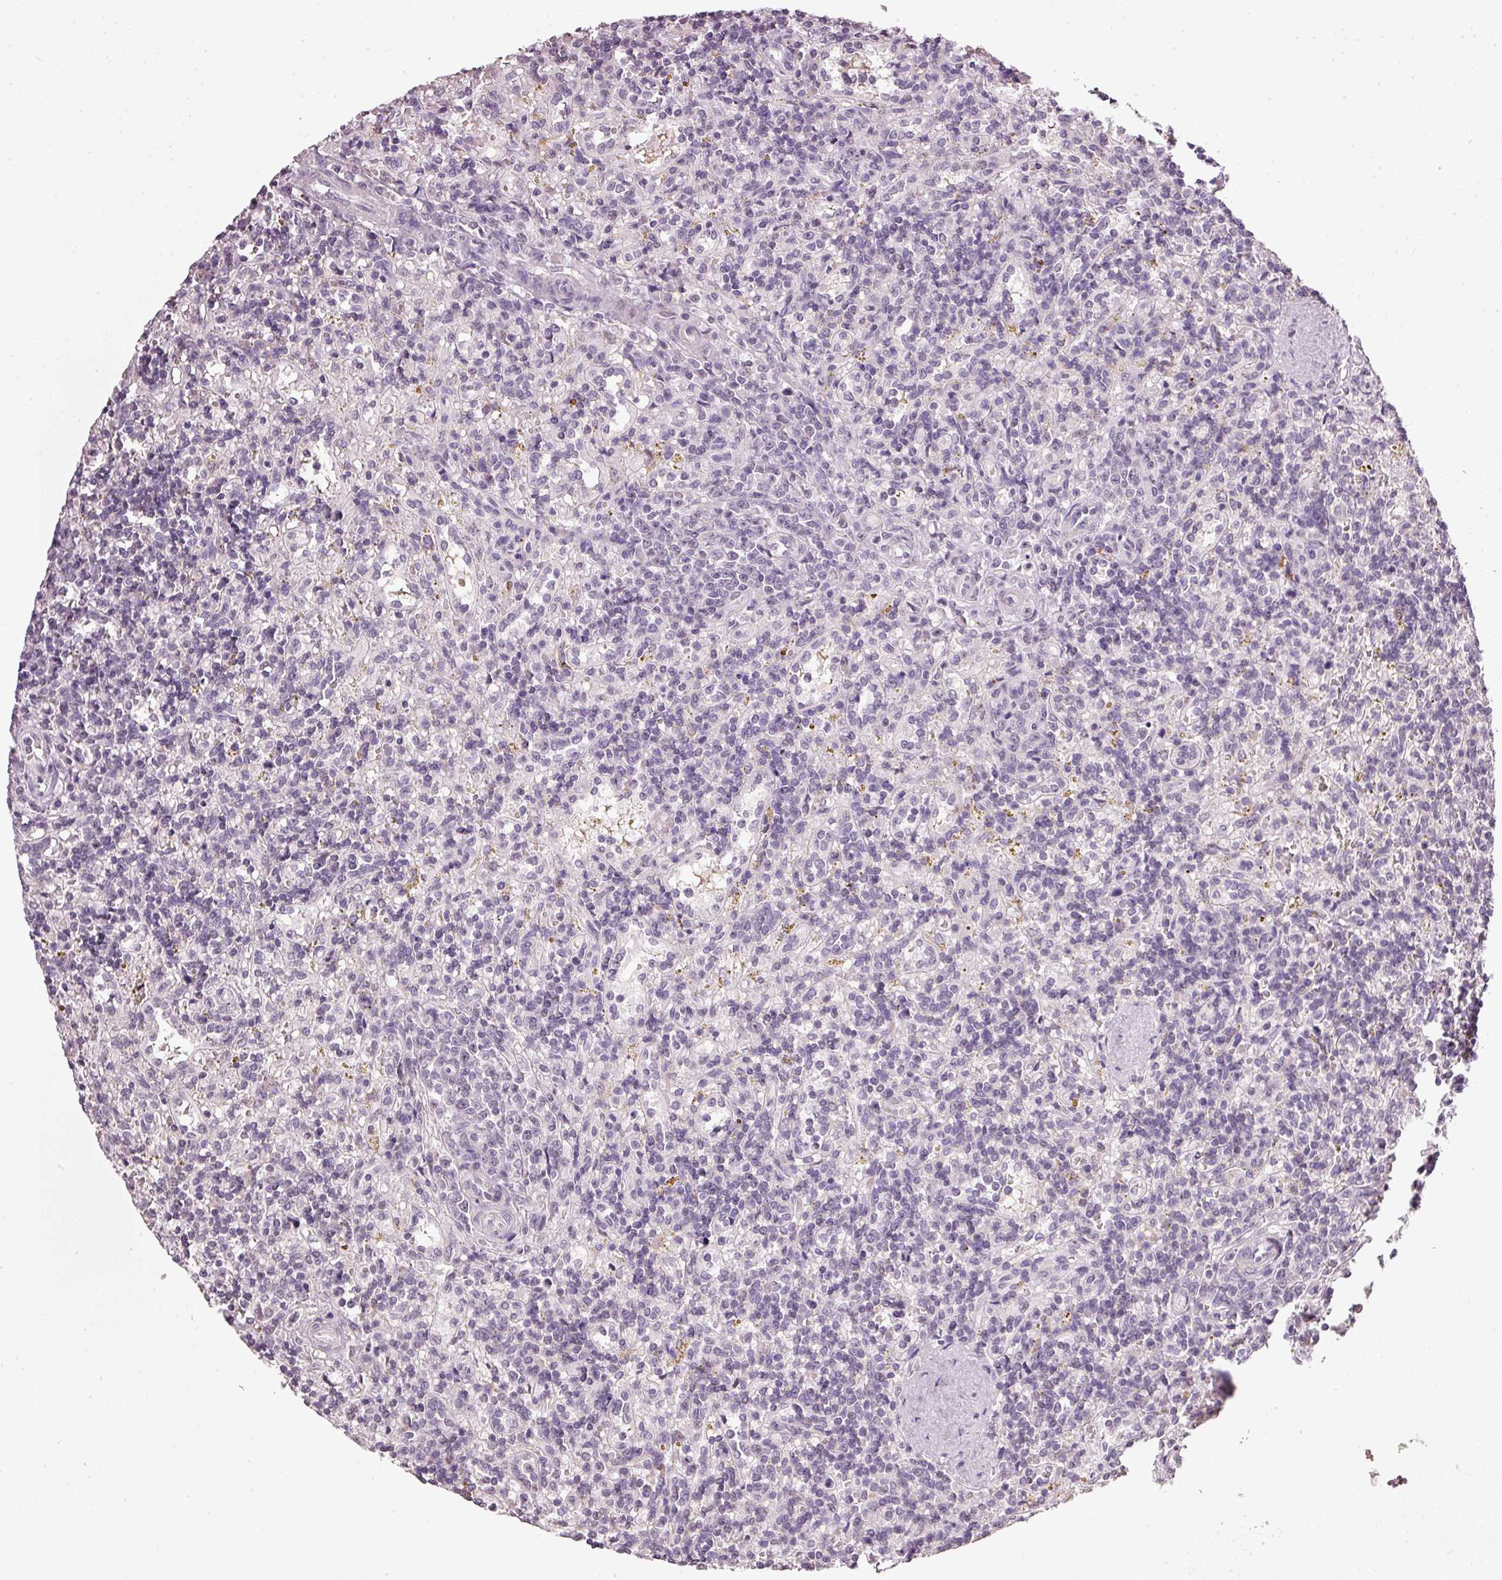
{"staining": {"intensity": "negative", "quantity": "none", "location": "none"}, "tissue": "lymphoma", "cell_type": "Tumor cells", "image_type": "cancer", "snomed": [{"axis": "morphology", "description": "Malignant lymphoma, non-Hodgkin's type, Low grade"}, {"axis": "topography", "description": "Spleen"}], "caption": "Immunohistochemistry photomicrograph of neoplastic tissue: low-grade malignant lymphoma, non-Hodgkin's type stained with DAB (3,3'-diaminobenzidine) displays no significant protein staining in tumor cells. The staining is performed using DAB brown chromogen with nuclei counter-stained in using hematoxylin.", "gene": "NRDE2", "patient": {"sex": "male", "age": 67}}